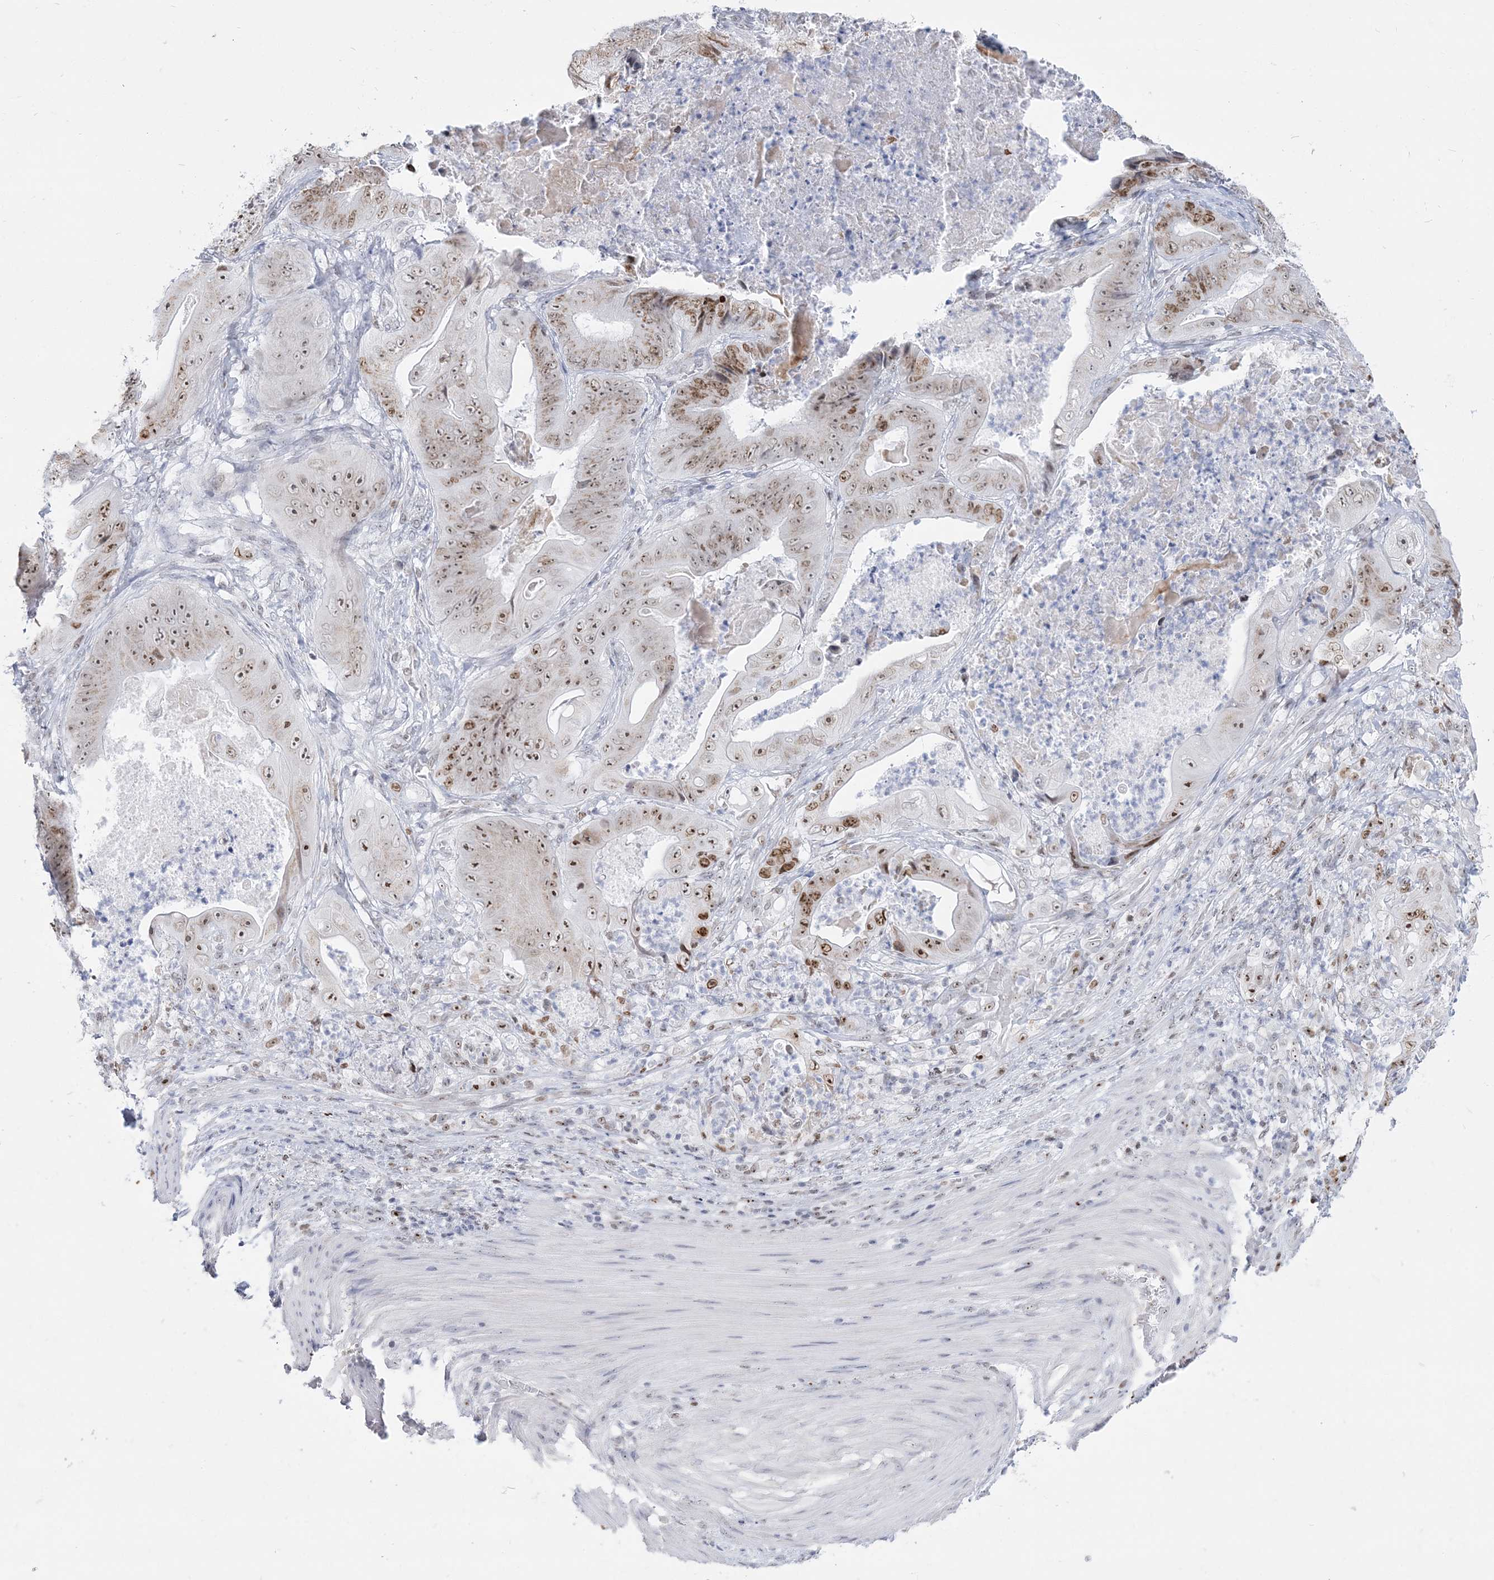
{"staining": {"intensity": "moderate", "quantity": ">75%", "location": "nuclear"}, "tissue": "stomach cancer", "cell_type": "Tumor cells", "image_type": "cancer", "snomed": [{"axis": "morphology", "description": "Adenocarcinoma, NOS"}, {"axis": "topography", "description": "Stomach"}], "caption": "Immunohistochemistry (IHC) photomicrograph of neoplastic tissue: stomach cancer stained using IHC displays medium levels of moderate protein expression localized specifically in the nuclear of tumor cells, appearing as a nuclear brown color.", "gene": "DDX21", "patient": {"sex": "female", "age": 73}}